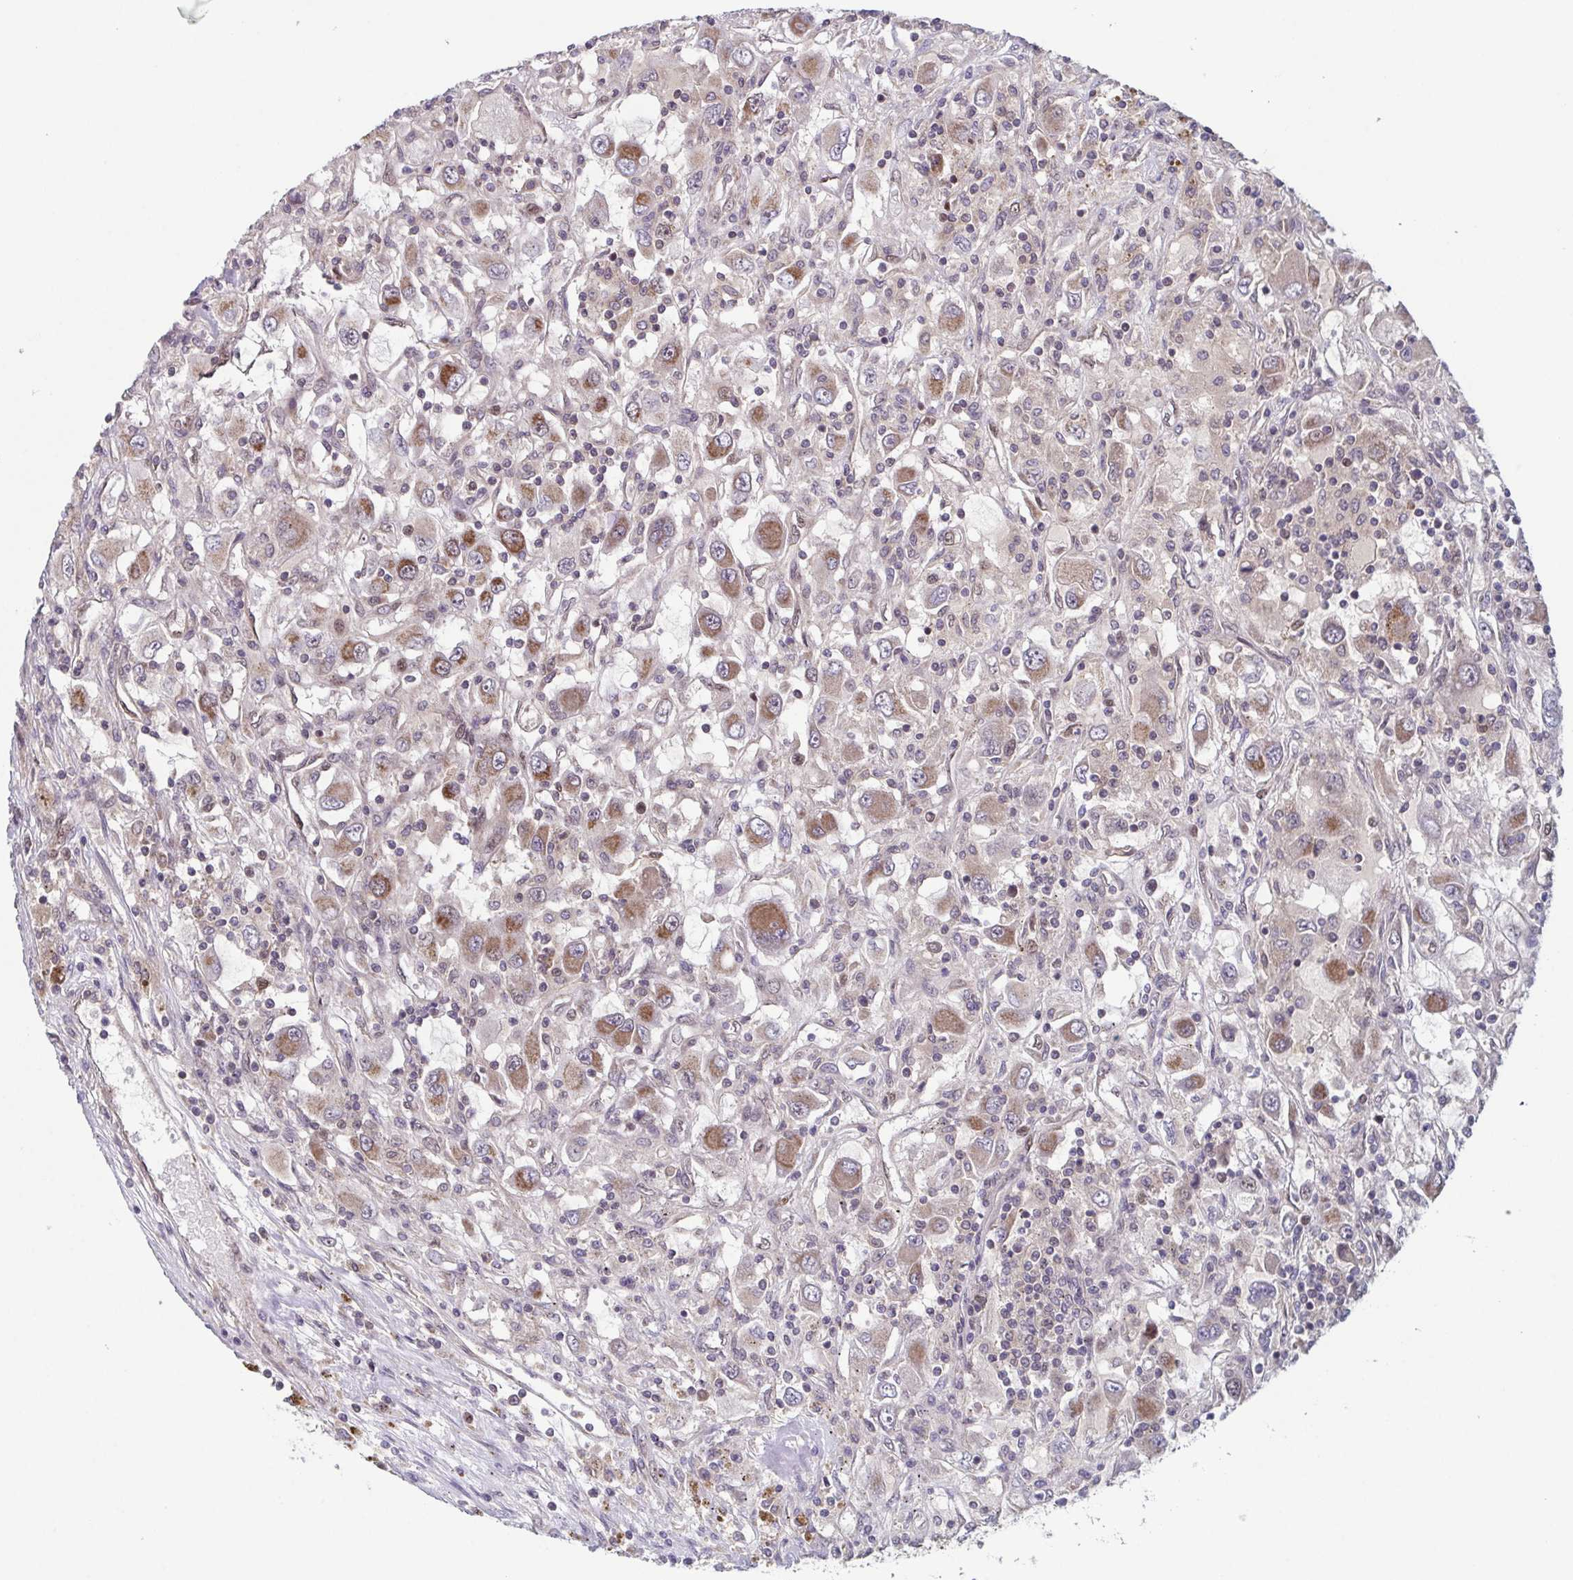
{"staining": {"intensity": "moderate", "quantity": "25%-75%", "location": "cytoplasmic/membranous"}, "tissue": "renal cancer", "cell_type": "Tumor cells", "image_type": "cancer", "snomed": [{"axis": "morphology", "description": "Adenocarcinoma, NOS"}, {"axis": "topography", "description": "Kidney"}], "caption": "A medium amount of moderate cytoplasmic/membranous staining is seen in about 25%-75% of tumor cells in renal adenocarcinoma tissue. (brown staining indicates protein expression, while blue staining denotes nuclei).", "gene": "TTC19", "patient": {"sex": "female", "age": 67}}